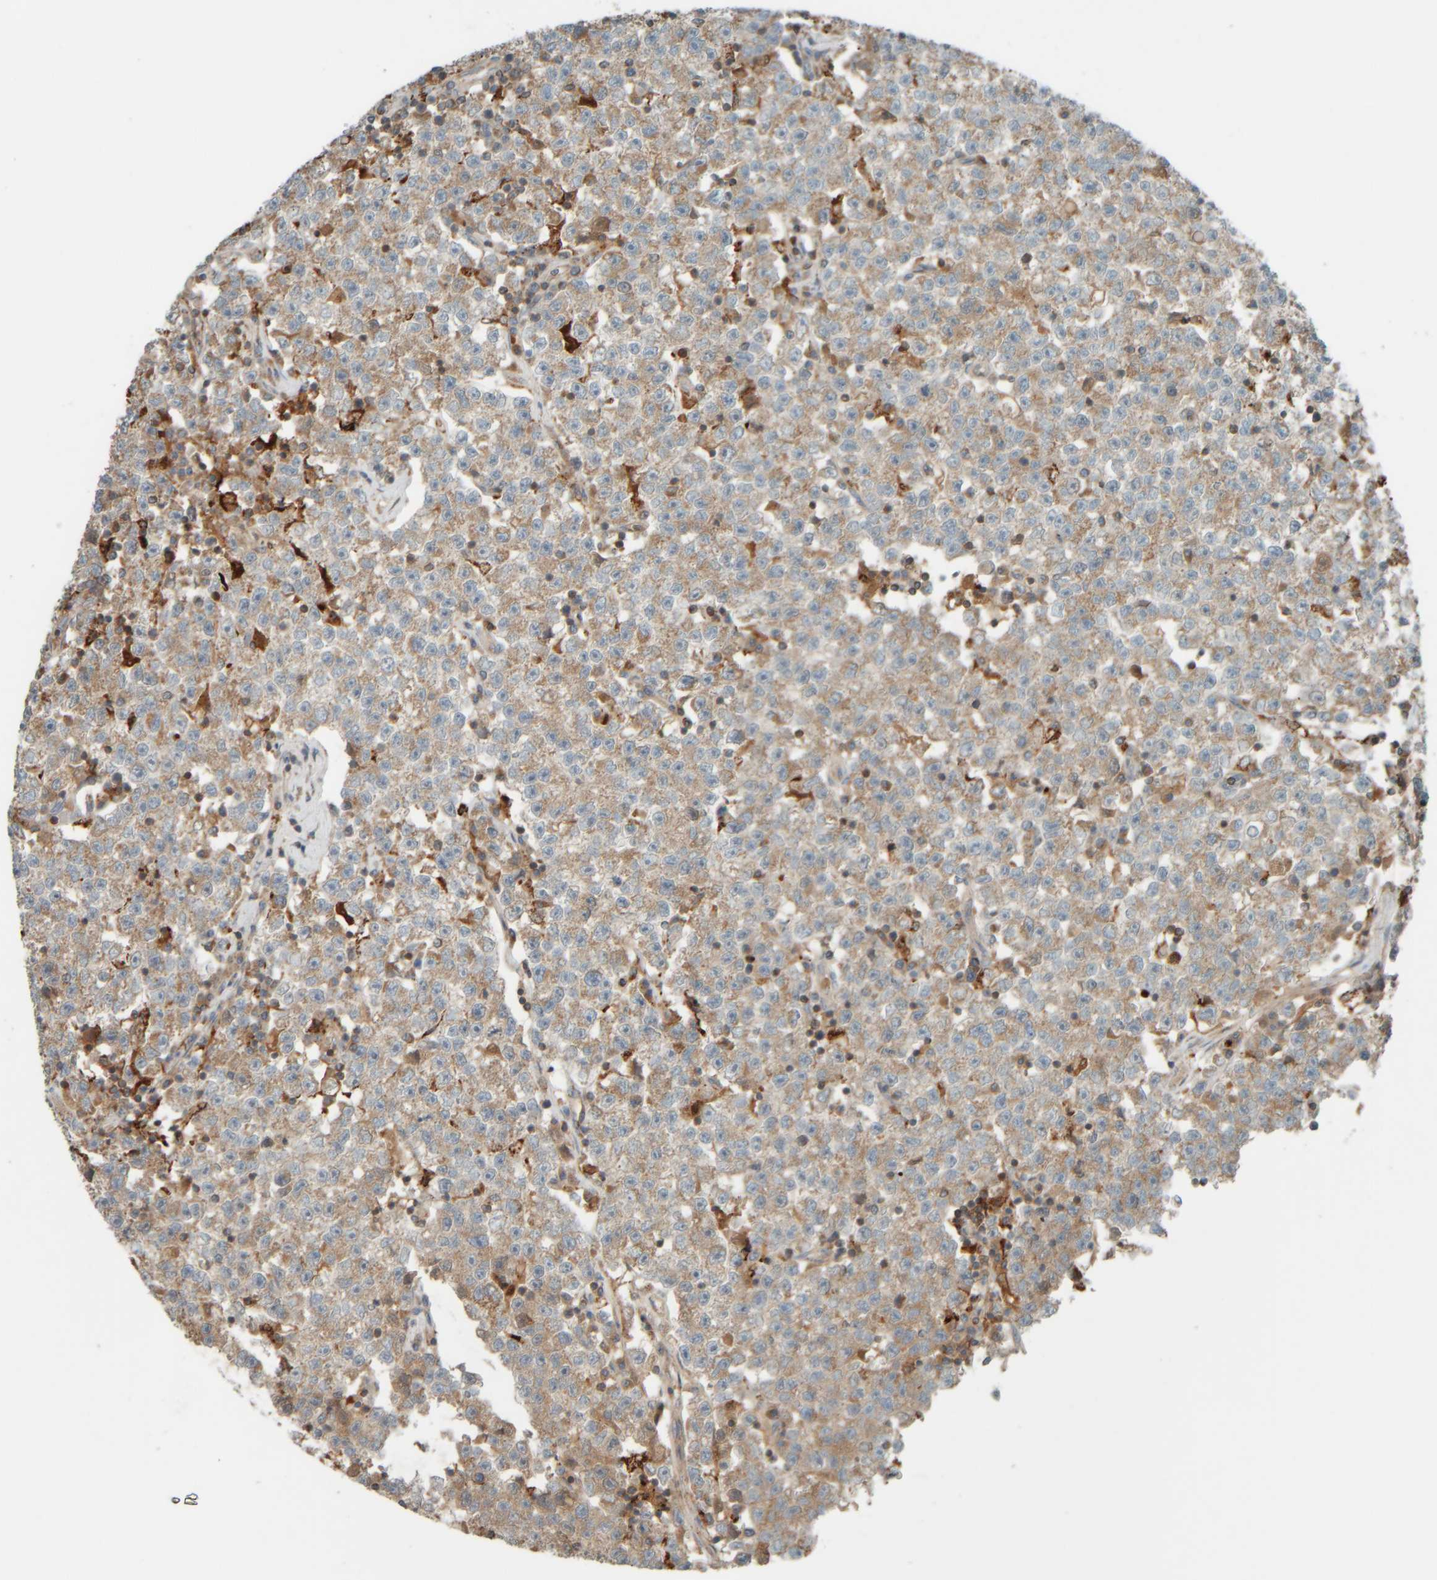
{"staining": {"intensity": "moderate", "quantity": ">75%", "location": "cytoplasmic/membranous"}, "tissue": "testis cancer", "cell_type": "Tumor cells", "image_type": "cancer", "snomed": [{"axis": "morphology", "description": "Seminoma, NOS"}, {"axis": "topography", "description": "Testis"}], "caption": "Protein analysis of testis seminoma tissue exhibits moderate cytoplasmic/membranous staining in approximately >75% of tumor cells.", "gene": "SPAG5", "patient": {"sex": "male", "age": 22}}